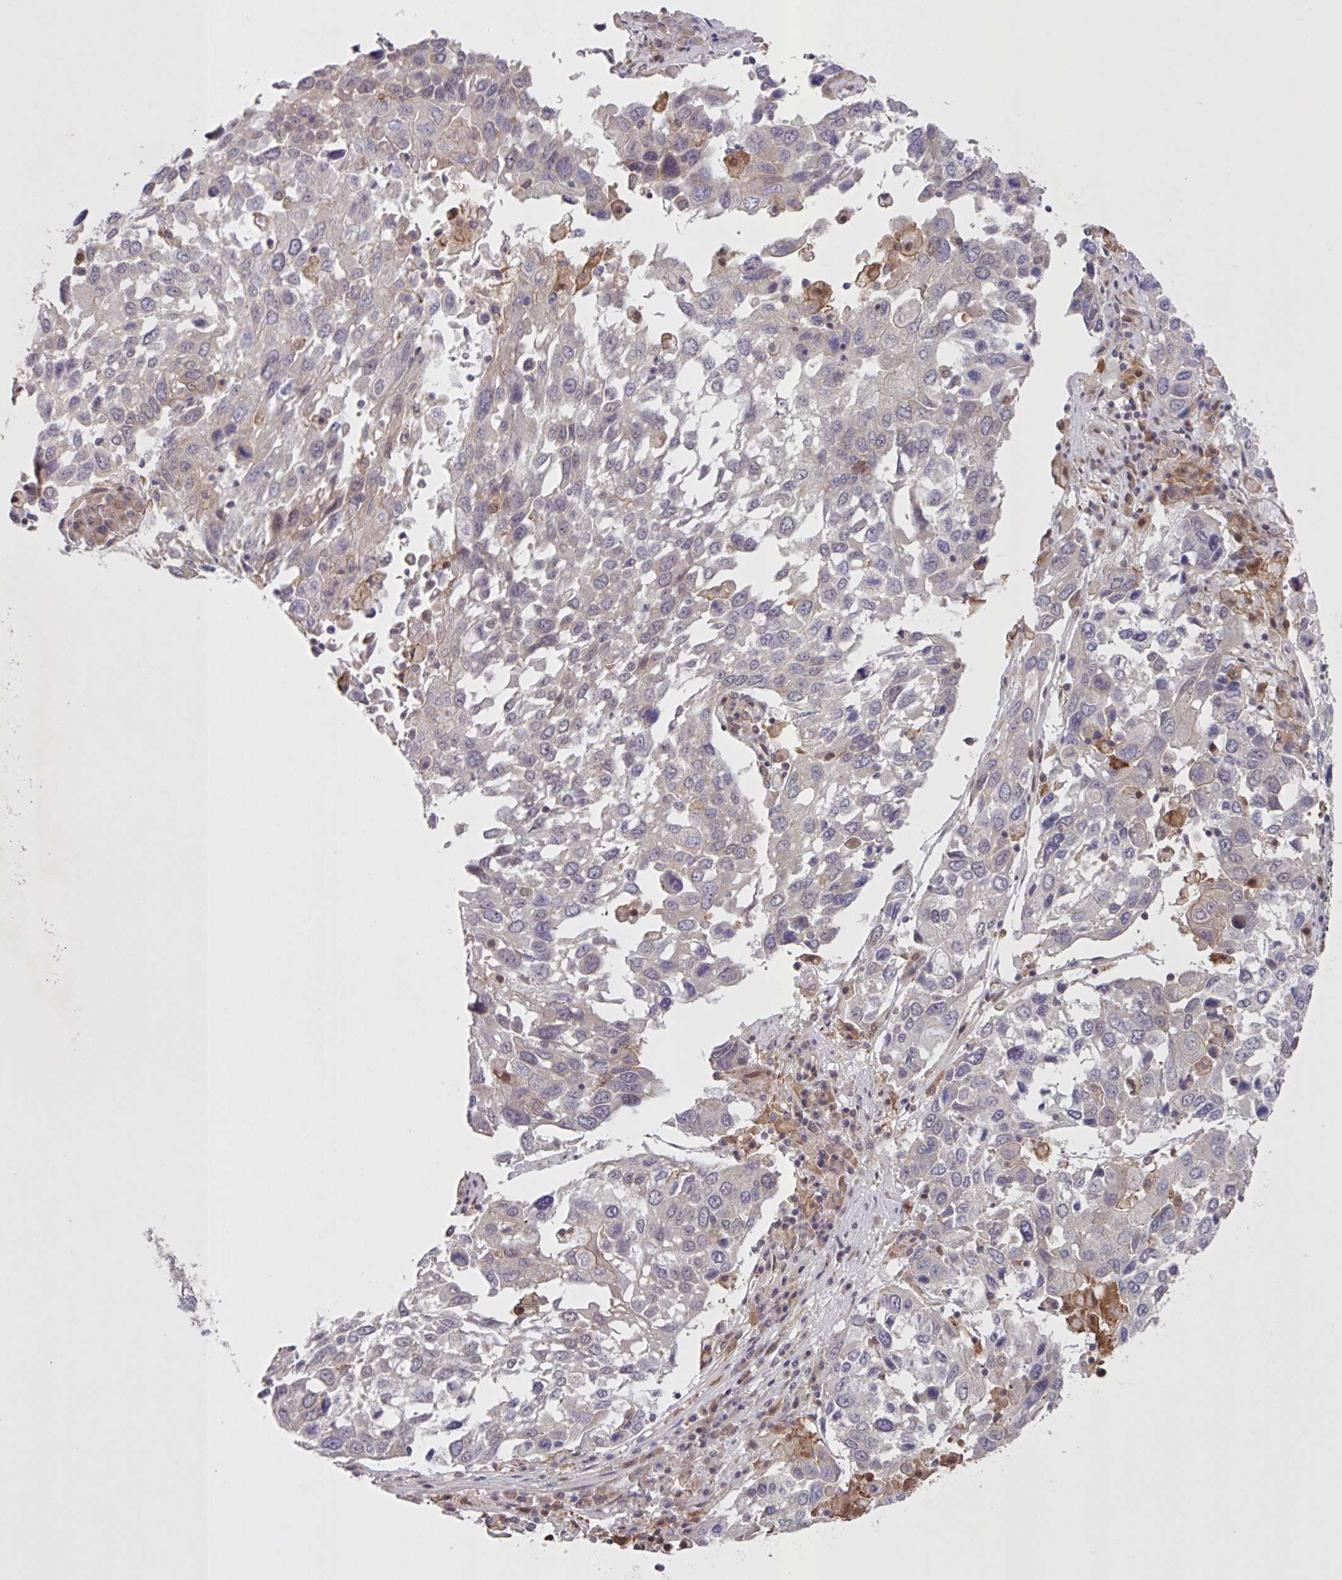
{"staining": {"intensity": "negative", "quantity": "none", "location": "none"}, "tissue": "lung cancer", "cell_type": "Tumor cells", "image_type": "cancer", "snomed": [{"axis": "morphology", "description": "Squamous cell carcinoma, NOS"}, {"axis": "topography", "description": "Lung"}], "caption": "A high-resolution histopathology image shows IHC staining of lung squamous cell carcinoma, which exhibits no significant staining in tumor cells.", "gene": "CAMLG", "patient": {"sex": "male", "age": 65}}